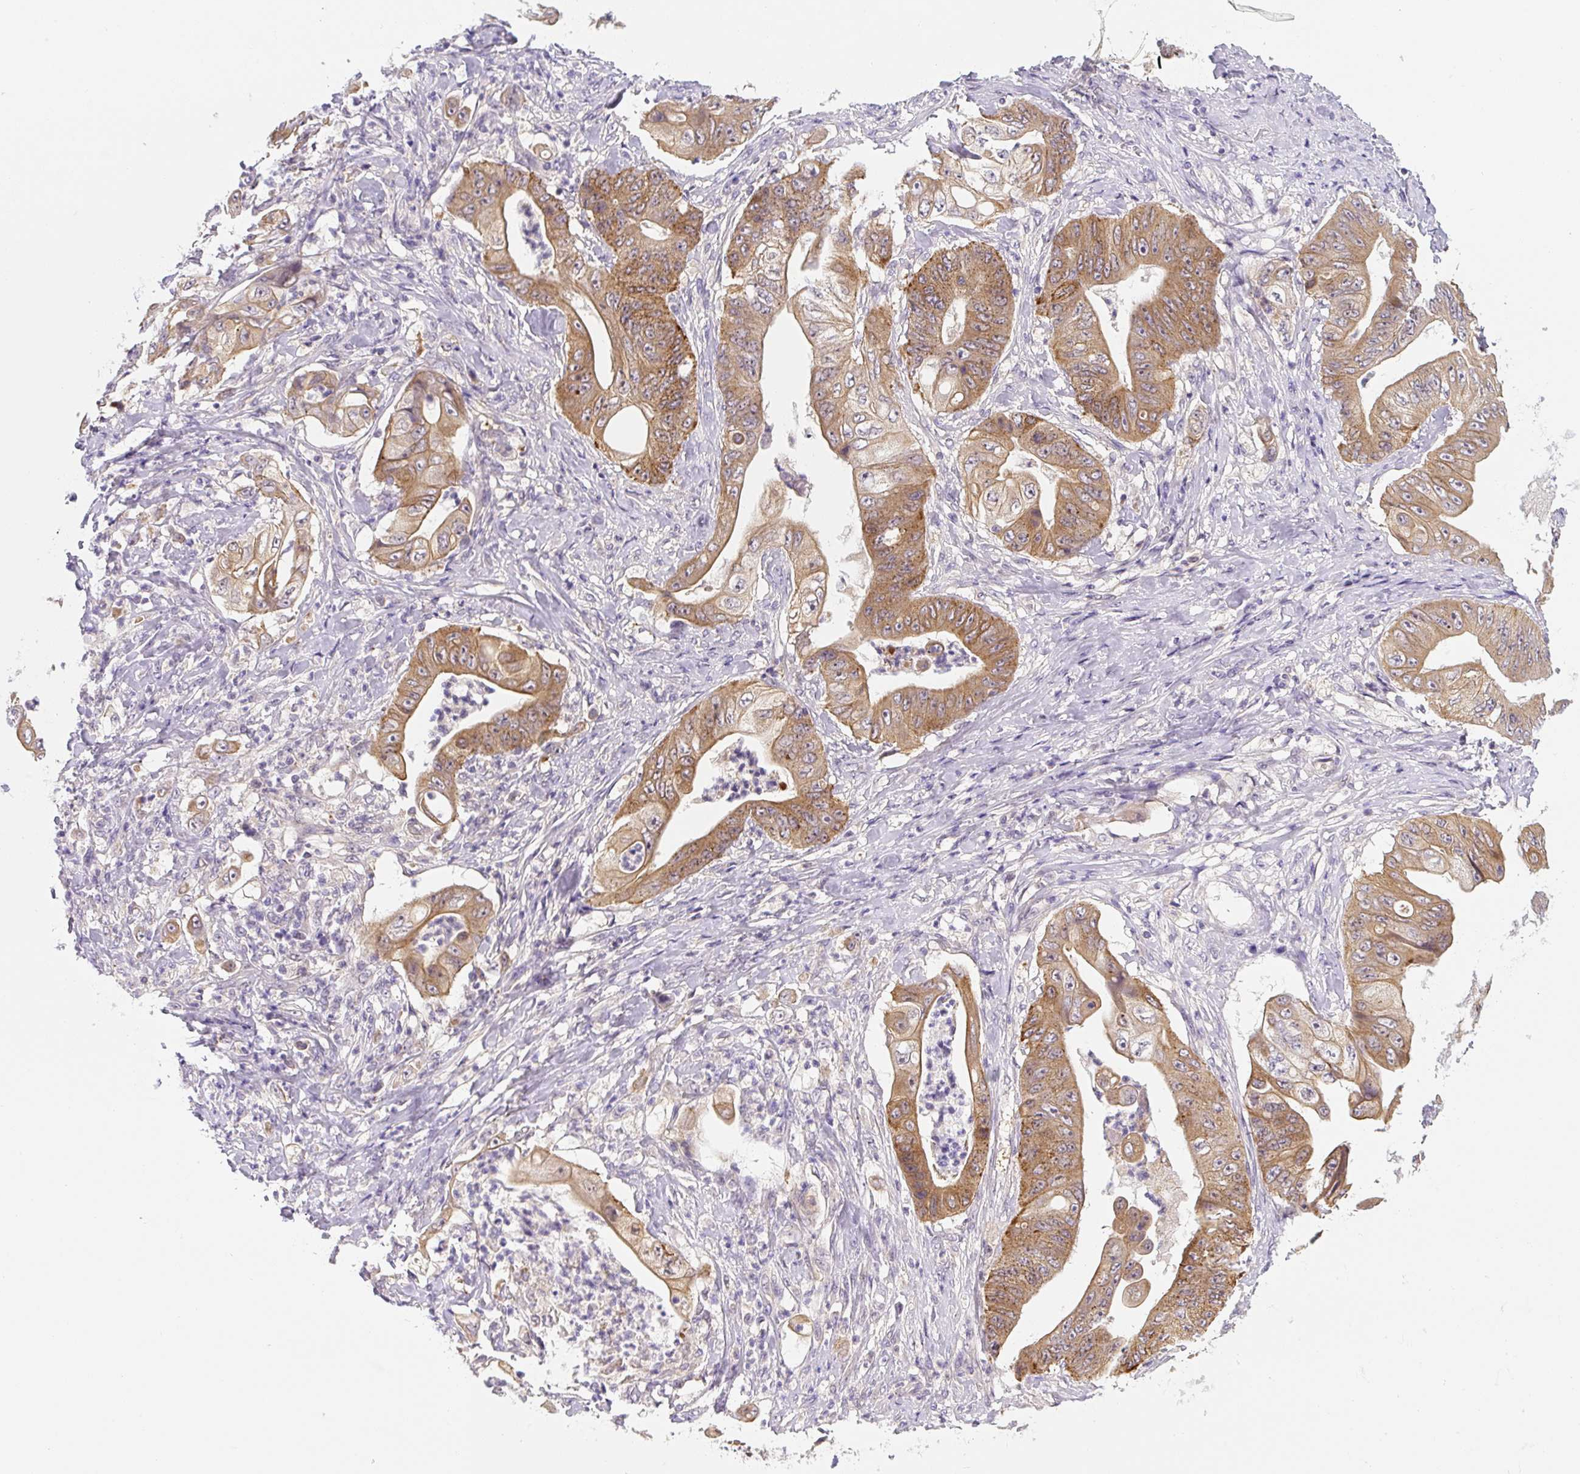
{"staining": {"intensity": "moderate", "quantity": ">75%", "location": "cytoplasmic/membranous"}, "tissue": "stomach cancer", "cell_type": "Tumor cells", "image_type": "cancer", "snomed": [{"axis": "morphology", "description": "Adenocarcinoma, NOS"}, {"axis": "topography", "description": "Stomach"}], "caption": "A high-resolution image shows IHC staining of stomach cancer (adenocarcinoma), which shows moderate cytoplasmic/membranous positivity in approximately >75% of tumor cells. (IHC, brightfield microscopy, high magnification).", "gene": "PLA2G4A", "patient": {"sex": "female", "age": 73}}